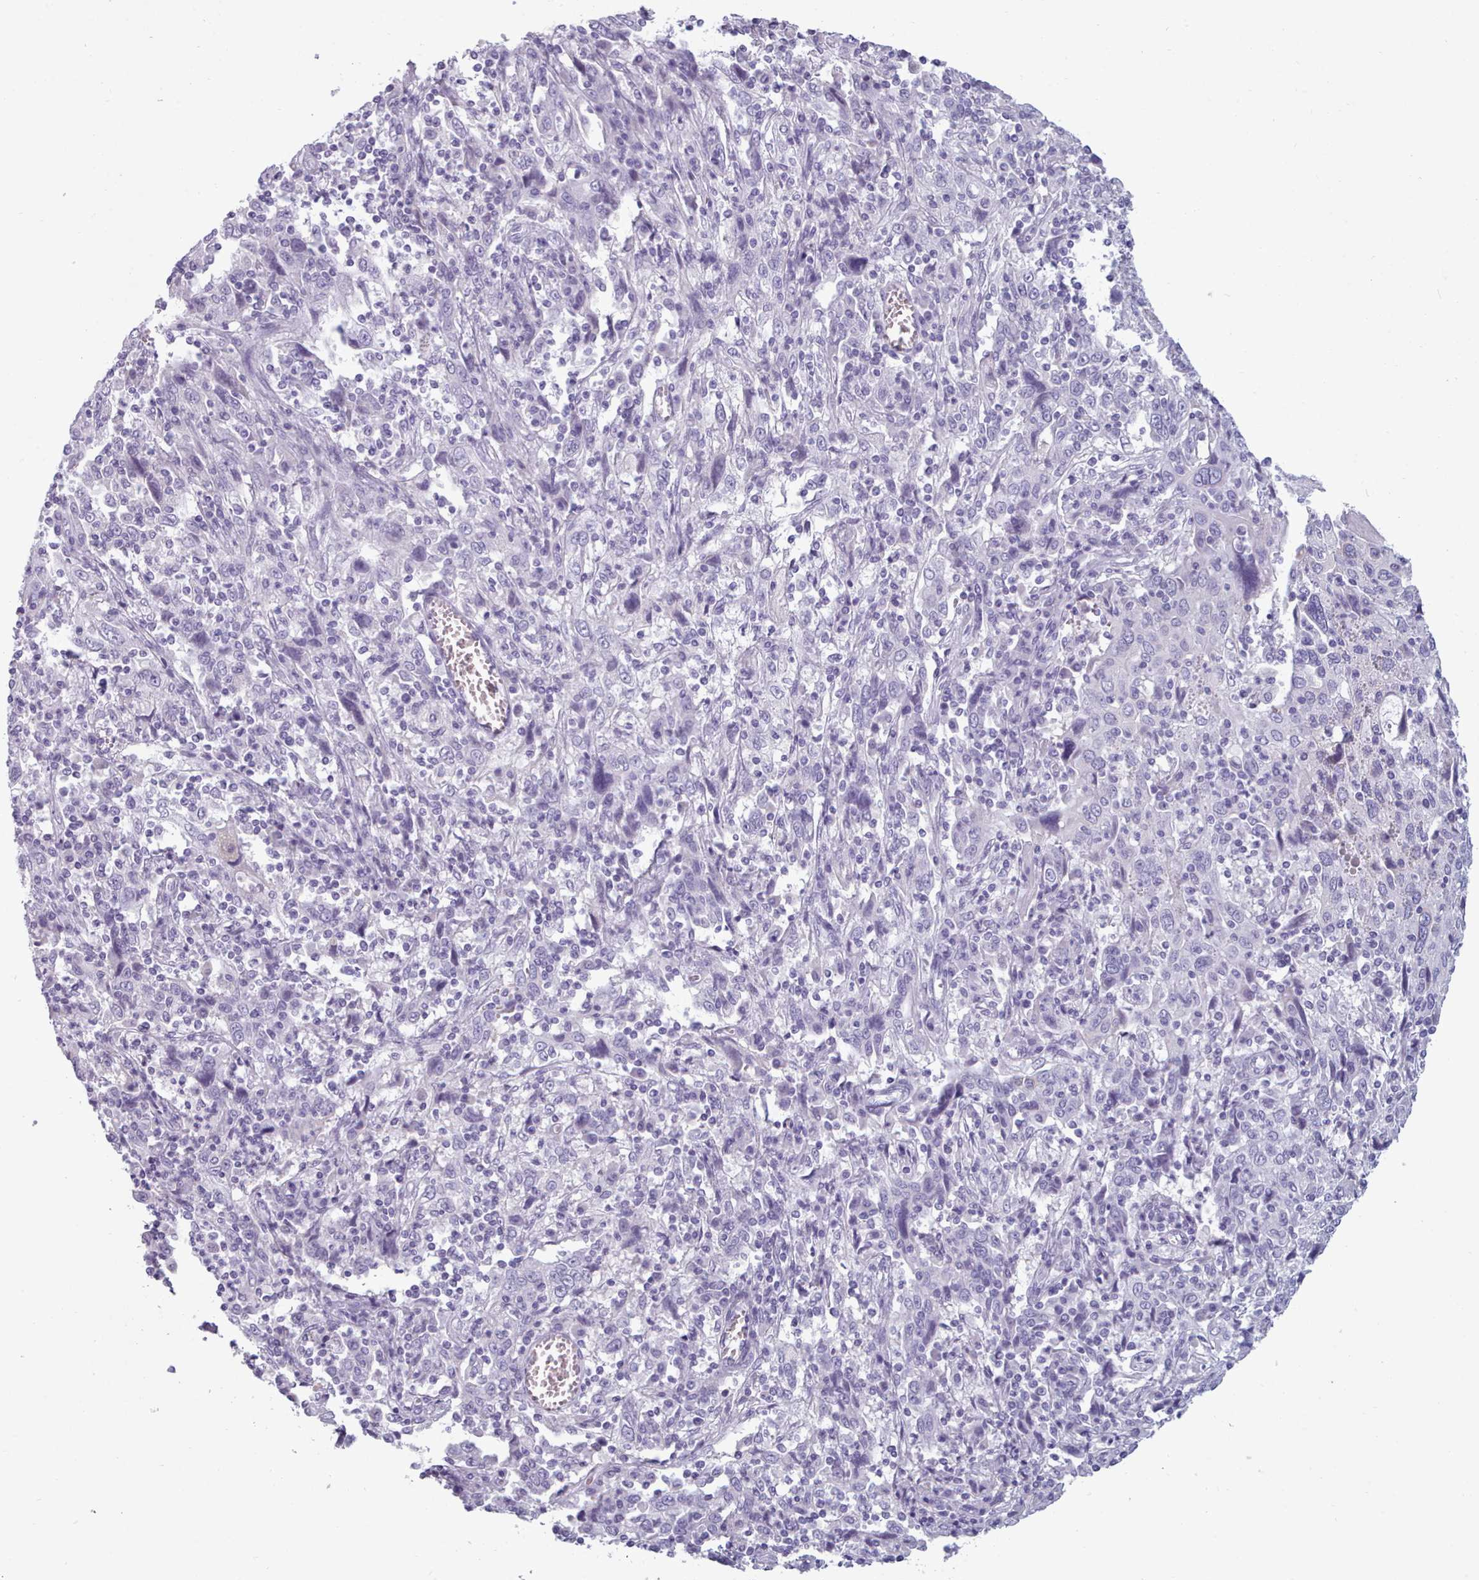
{"staining": {"intensity": "negative", "quantity": "none", "location": "none"}, "tissue": "cervical cancer", "cell_type": "Tumor cells", "image_type": "cancer", "snomed": [{"axis": "morphology", "description": "Squamous cell carcinoma, NOS"}, {"axis": "topography", "description": "Cervix"}], "caption": "An immunohistochemistry (IHC) image of squamous cell carcinoma (cervical) is shown. There is no staining in tumor cells of squamous cell carcinoma (cervical).", "gene": "ZNF43", "patient": {"sex": "female", "age": 46}}